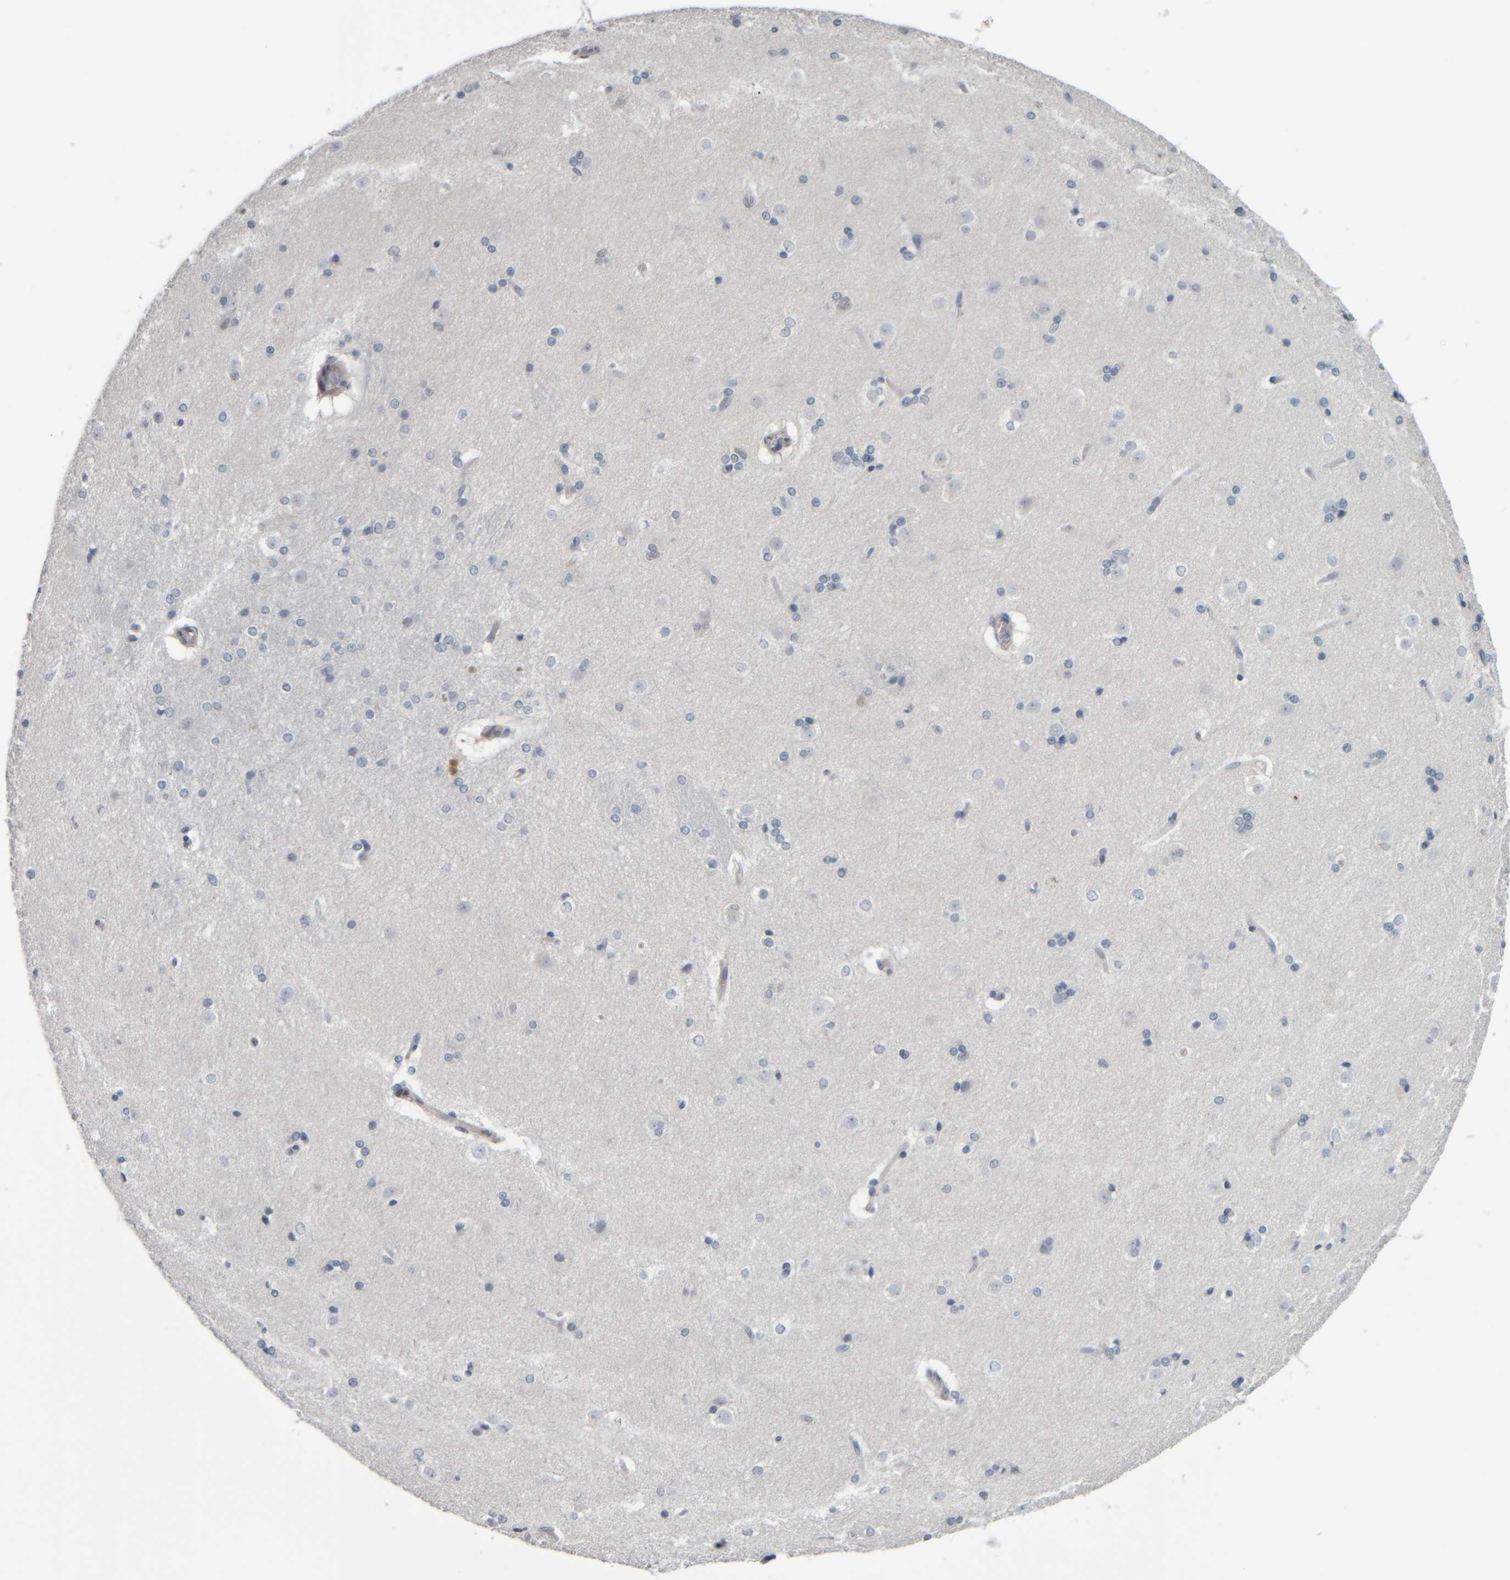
{"staining": {"intensity": "negative", "quantity": "none", "location": "none"}, "tissue": "caudate", "cell_type": "Glial cells", "image_type": "normal", "snomed": [{"axis": "morphology", "description": "Normal tissue, NOS"}, {"axis": "topography", "description": "Lateral ventricle wall"}], "caption": "Immunohistochemistry of normal caudate displays no staining in glial cells. Brightfield microscopy of IHC stained with DAB (3,3'-diaminobenzidine) (brown) and hematoxylin (blue), captured at high magnification.", "gene": "COL14A1", "patient": {"sex": "female", "age": 19}}